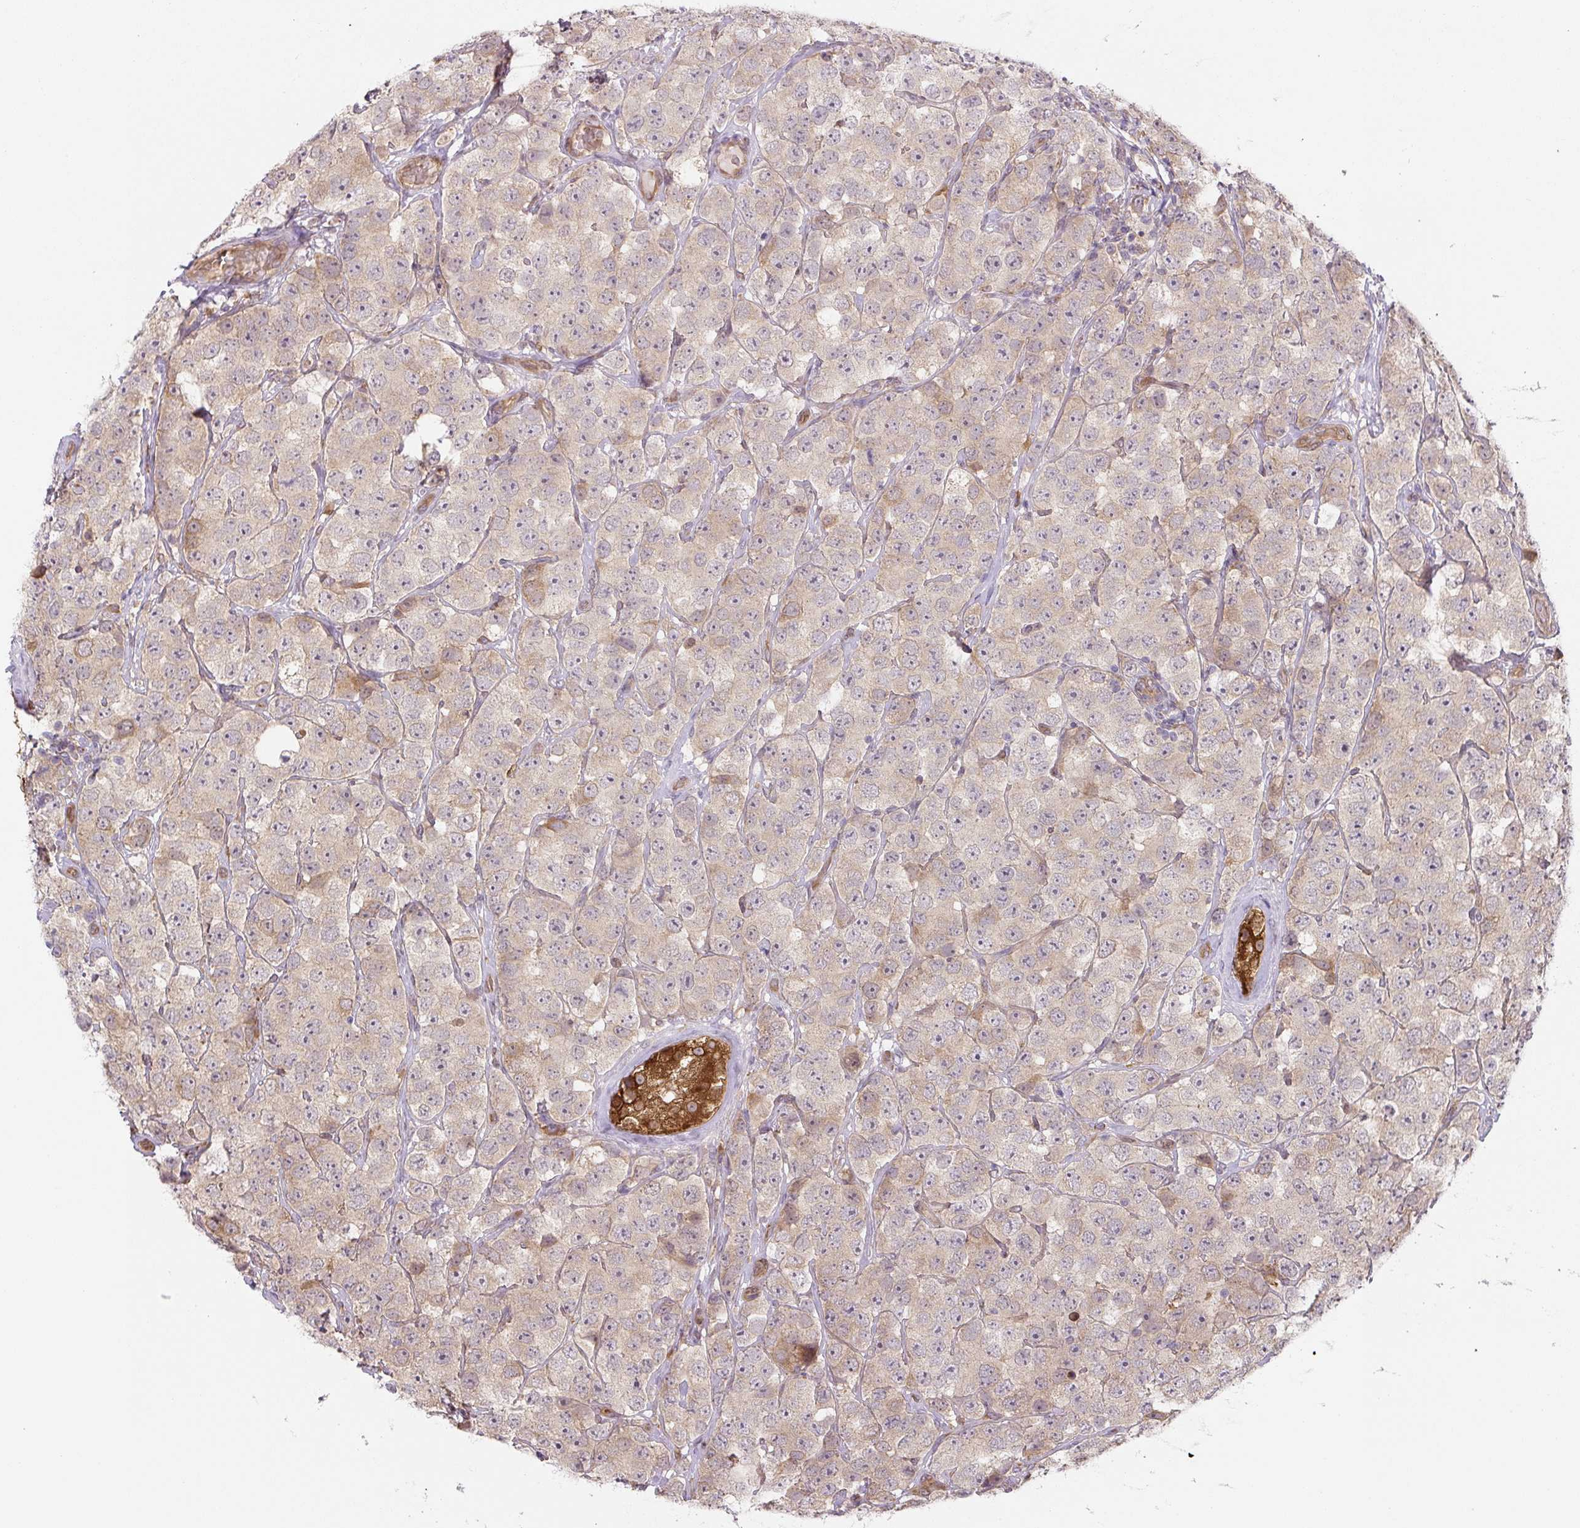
{"staining": {"intensity": "weak", "quantity": "25%-75%", "location": "cytoplasmic/membranous"}, "tissue": "testis cancer", "cell_type": "Tumor cells", "image_type": "cancer", "snomed": [{"axis": "morphology", "description": "Seminoma, NOS"}, {"axis": "topography", "description": "Testis"}], "caption": "Protein staining of testis cancer tissue displays weak cytoplasmic/membranous staining in about 25%-75% of tumor cells.", "gene": "RASA1", "patient": {"sex": "male", "age": 28}}